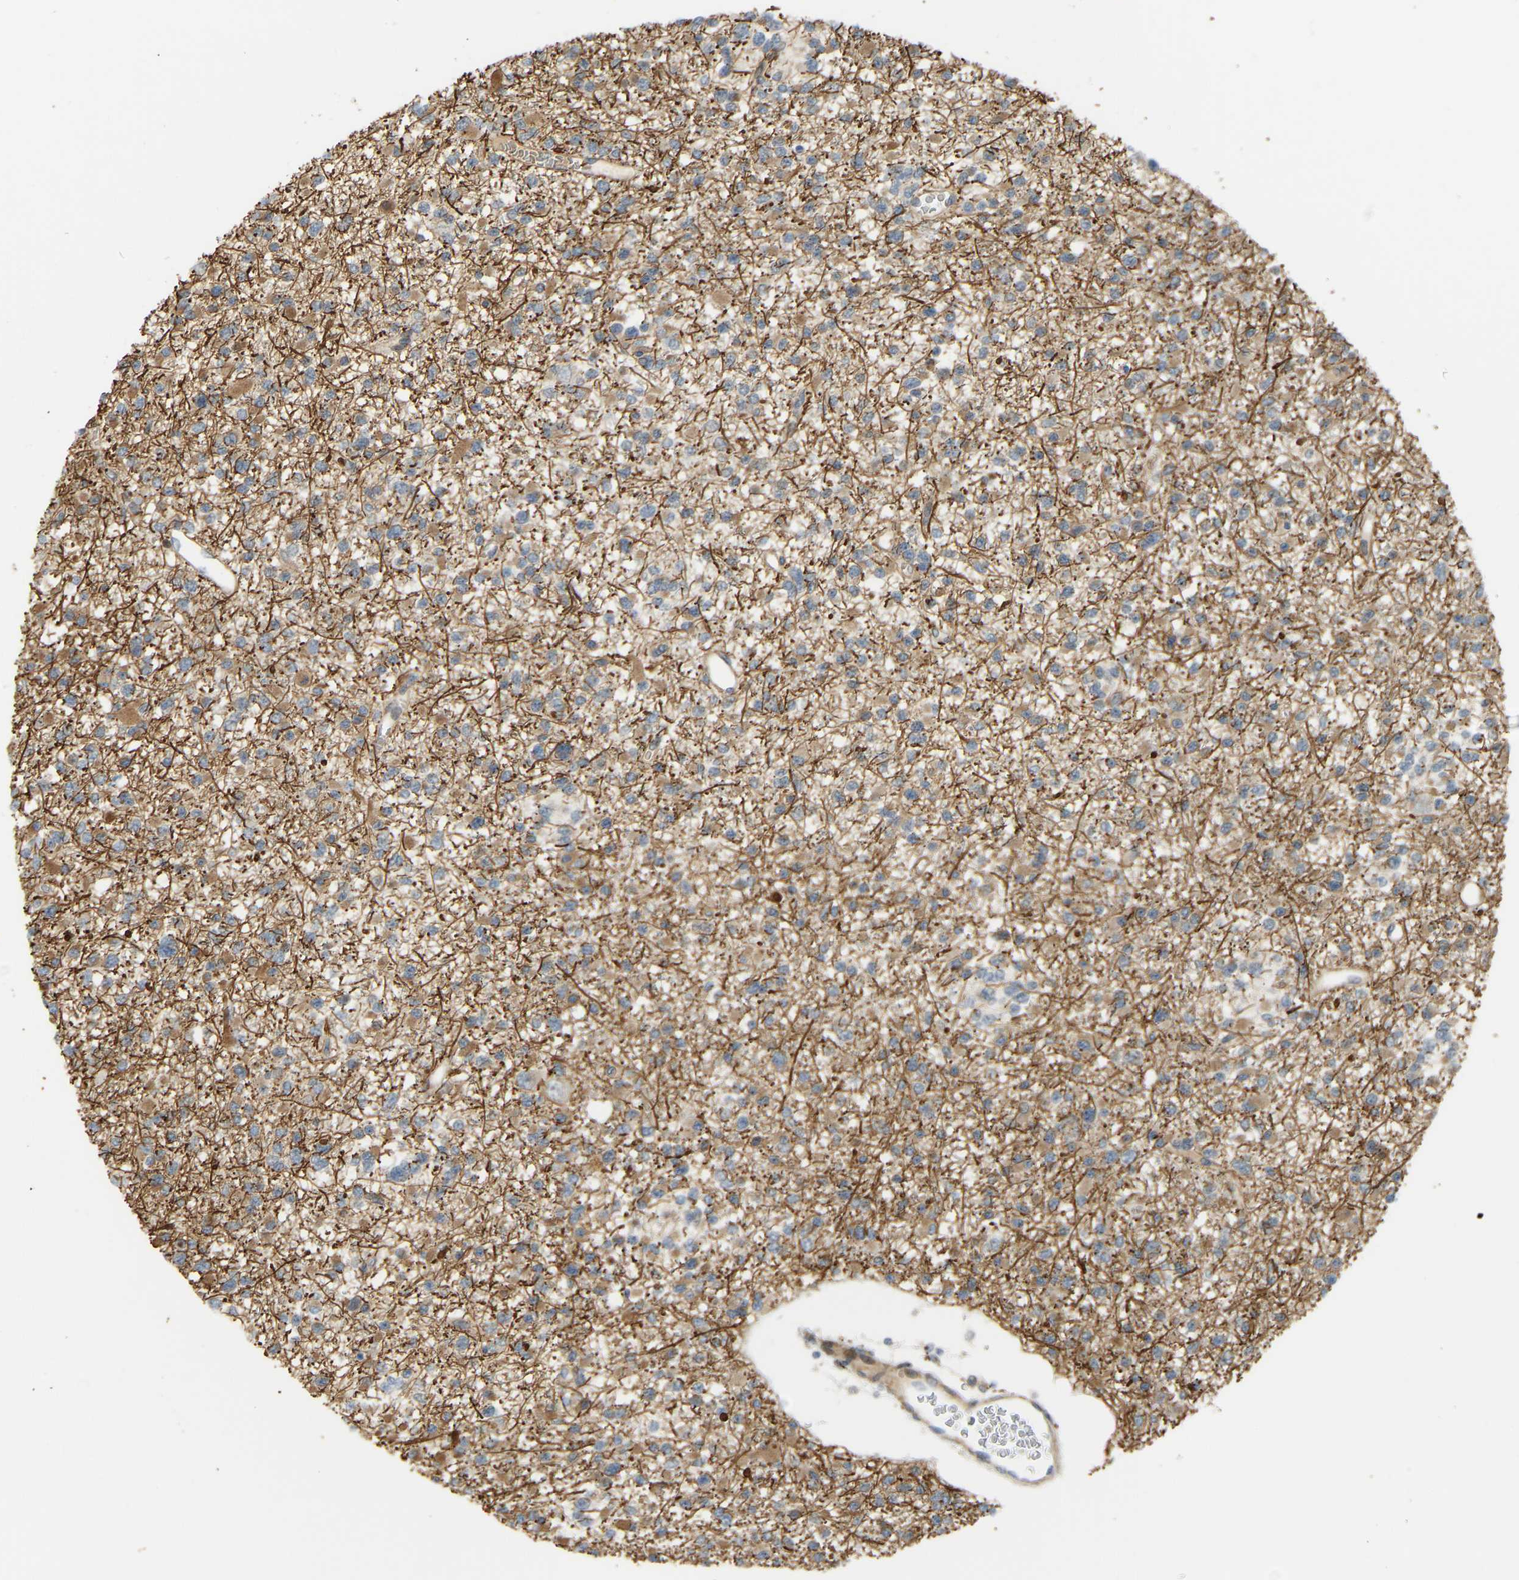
{"staining": {"intensity": "moderate", "quantity": "25%-75%", "location": "cytoplasmic/membranous"}, "tissue": "glioma", "cell_type": "Tumor cells", "image_type": "cancer", "snomed": [{"axis": "morphology", "description": "Glioma, malignant, Low grade"}, {"axis": "topography", "description": "Brain"}], "caption": "Glioma stained with a protein marker reveals moderate staining in tumor cells.", "gene": "POGLUT2", "patient": {"sex": "female", "age": 22}}